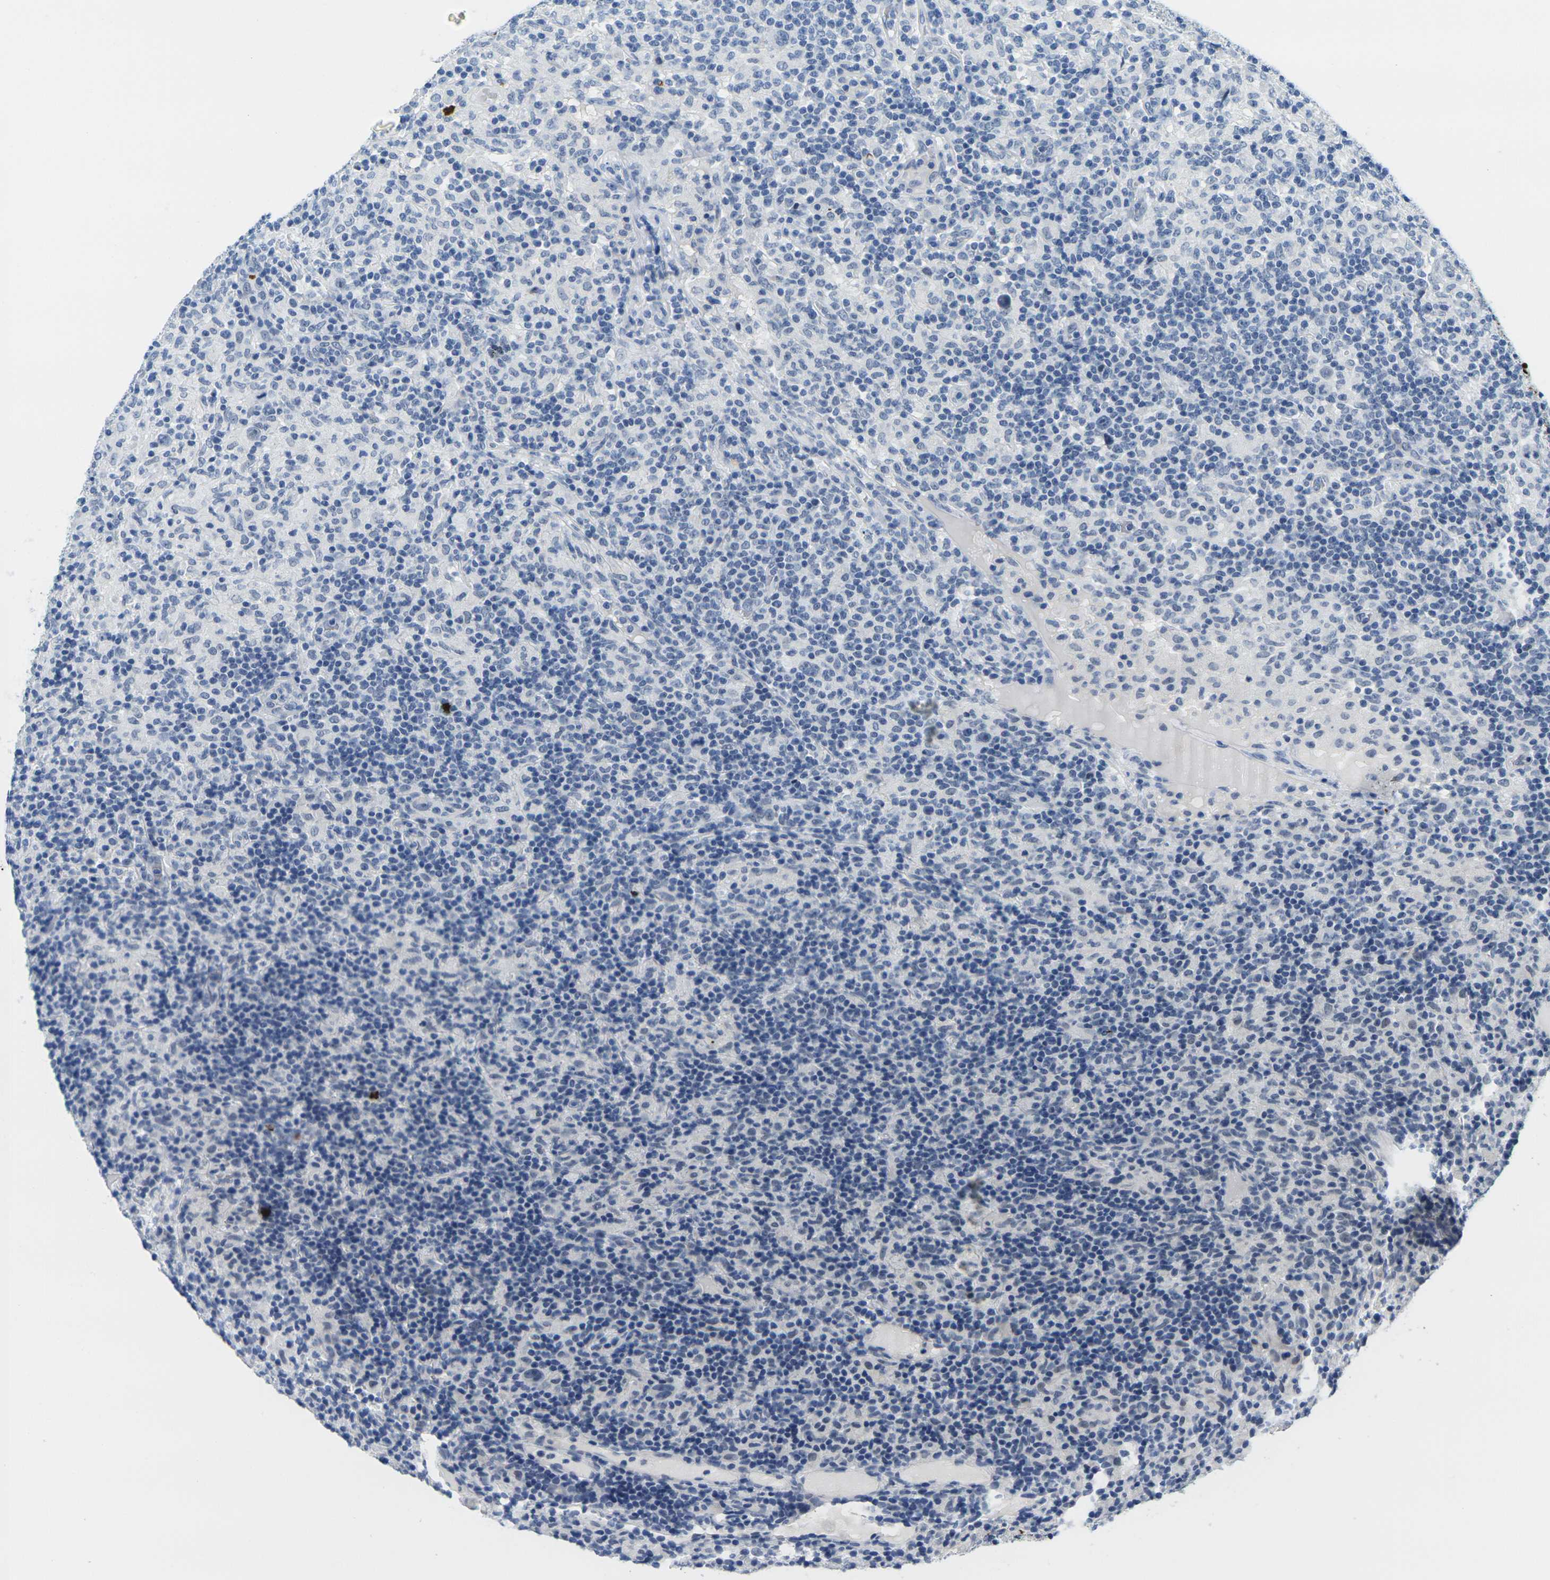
{"staining": {"intensity": "negative", "quantity": "none", "location": "none"}, "tissue": "lymphoma", "cell_type": "Tumor cells", "image_type": "cancer", "snomed": [{"axis": "morphology", "description": "Hodgkin's disease, NOS"}, {"axis": "topography", "description": "Lymph node"}], "caption": "IHC of human Hodgkin's disease reveals no positivity in tumor cells.", "gene": "GPR15", "patient": {"sex": "male", "age": 70}}